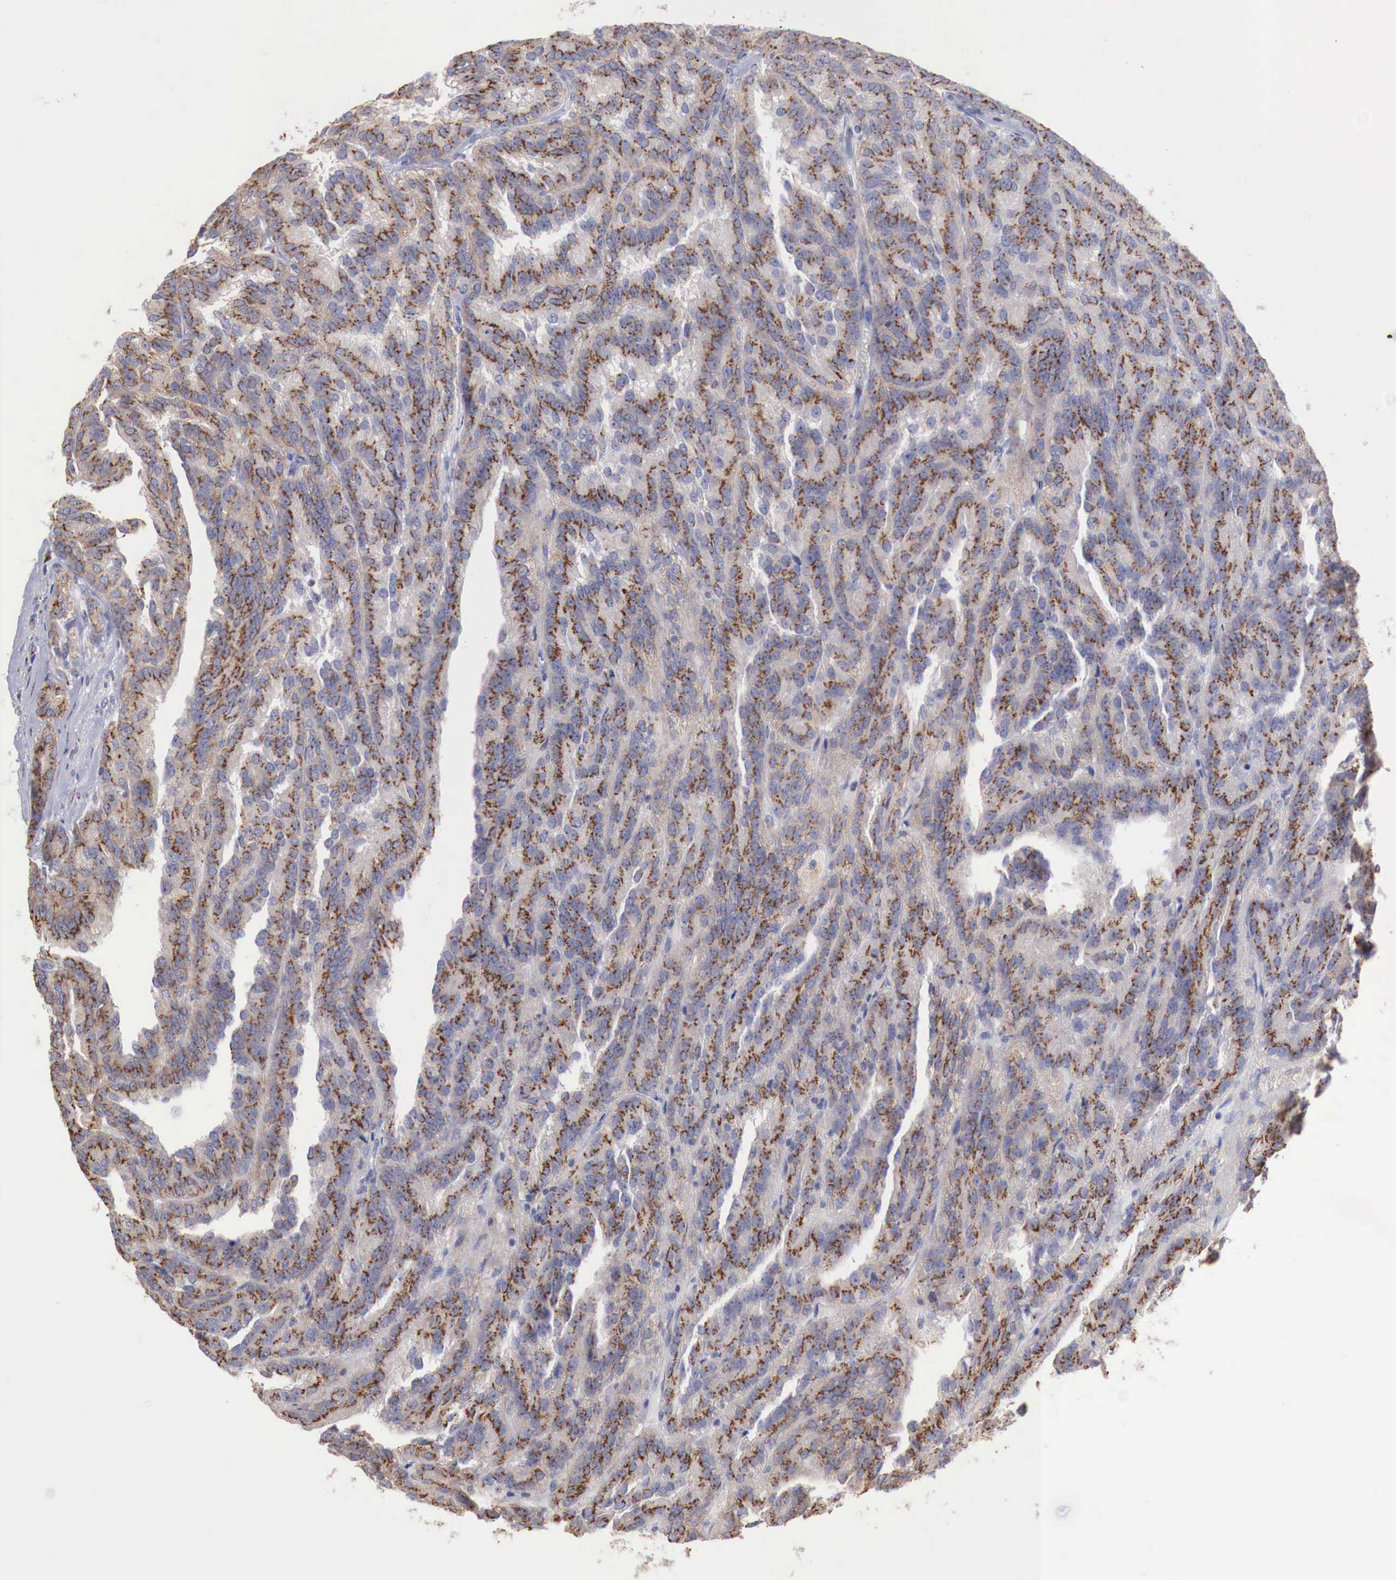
{"staining": {"intensity": "moderate", "quantity": "25%-75%", "location": "cytoplasmic/membranous"}, "tissue": "renal cancer", "cell_type": "Tumor cells", "image_type": "cancer", "snomed": [{"axis": "morphology", "description": "Adenocarcinoma, NOS"}, {"axis": "topography", "description": "Kidney"}], "caption": "DAB immunohistochemical staining of renal cancer (adenocarcinoma) demonstrates moderate cytoplasmic/membranous protein positivity in about 25%-75% of tumor cells. (IHC, brightfield microscopy, high magnification).", "gene": "SYAP1", "patient": {"sex": "male", "age": 46}}